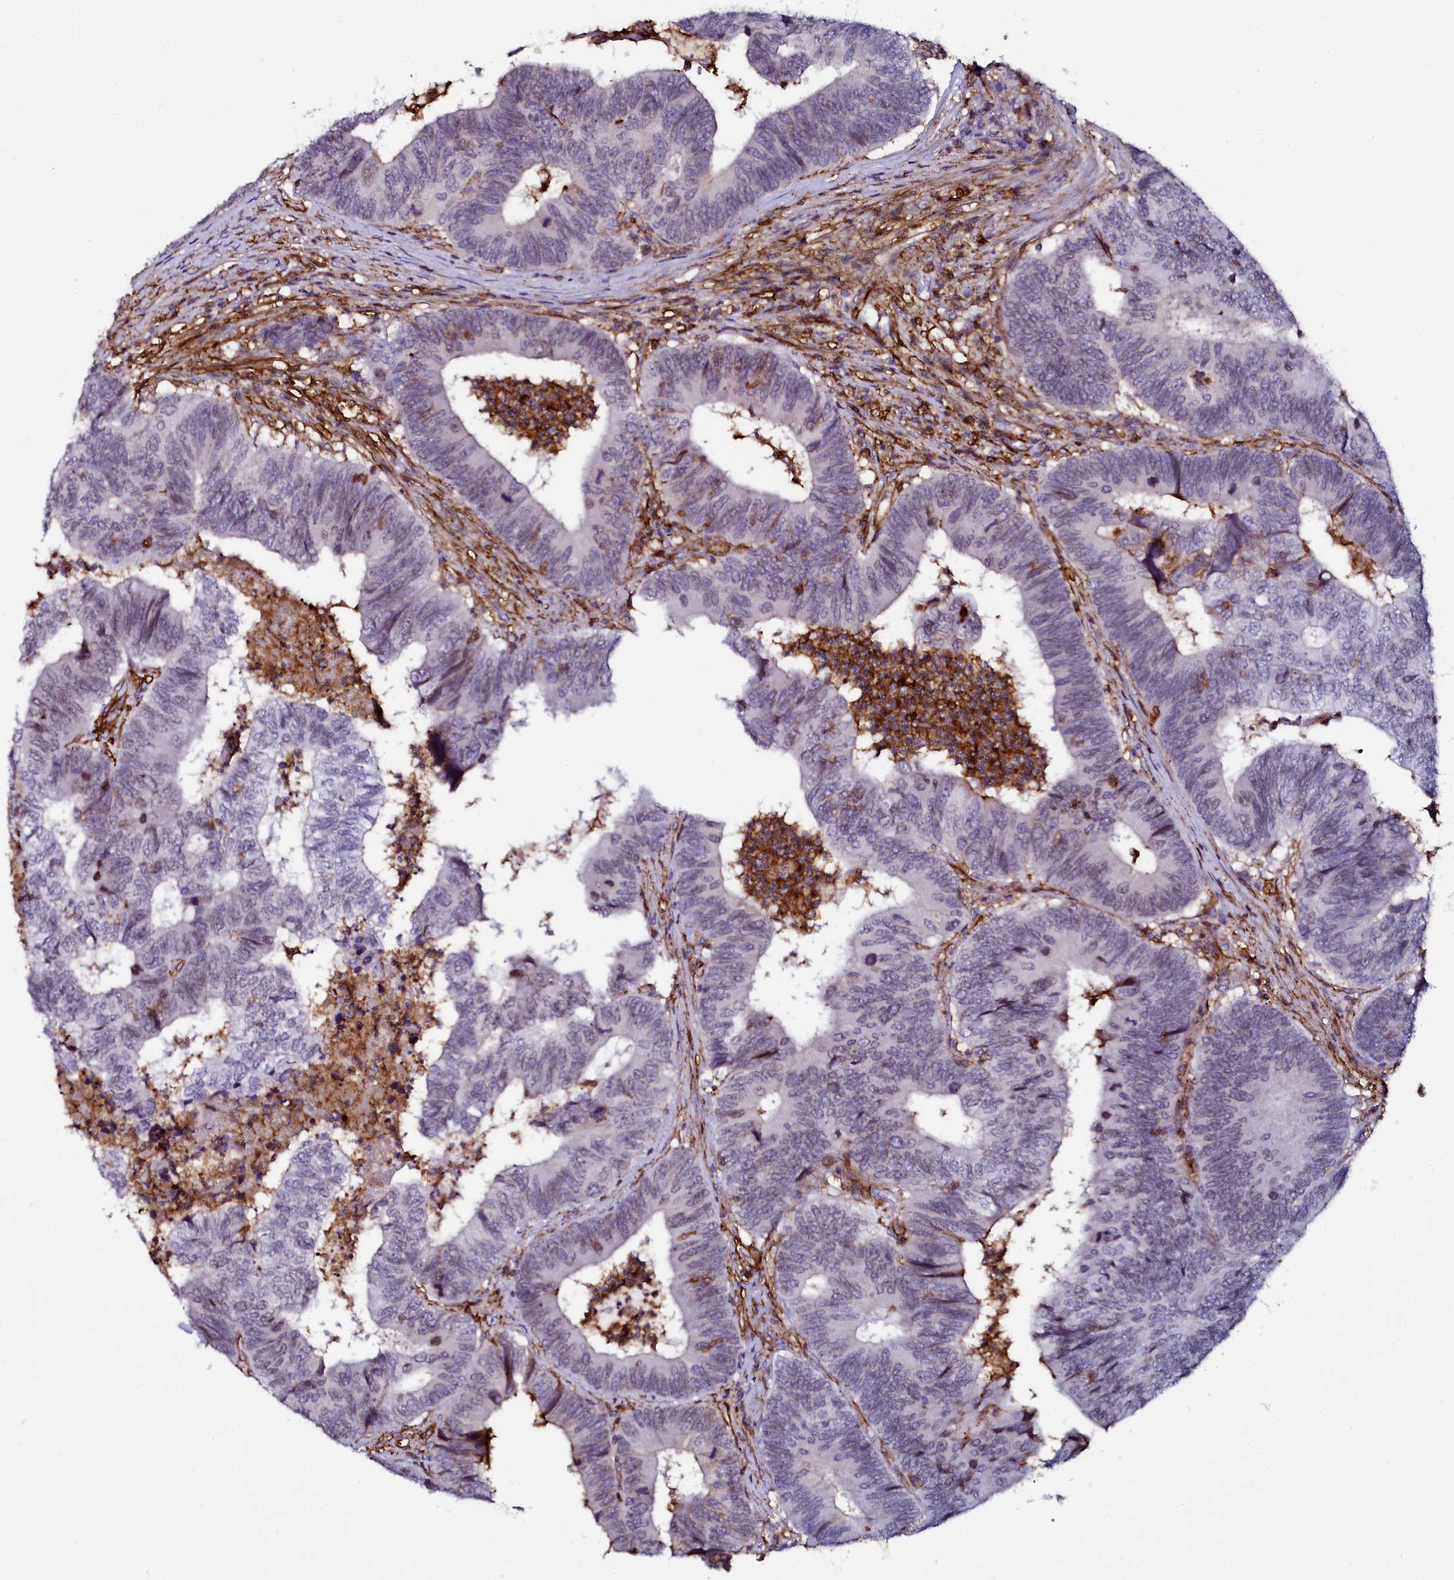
{"staining": {"intensity": "negative", "quantity": "none", "location": "none"}, "tissue": "colorectal cancer", "cell_type": "Tumor cells", "image_type": "cancer", "snomed": [{"axis": "morphology", "description": "Adenocarcinoma, NOS"}, {"axis": "topography", "description": "Colon"}], "caption": "Immunohistochemical staining of adenocarcinoma (colorectal) shows no significant staining in tumor cells.", "gene": "AAAS", "patient": {"sex": "female", "age": 67}}